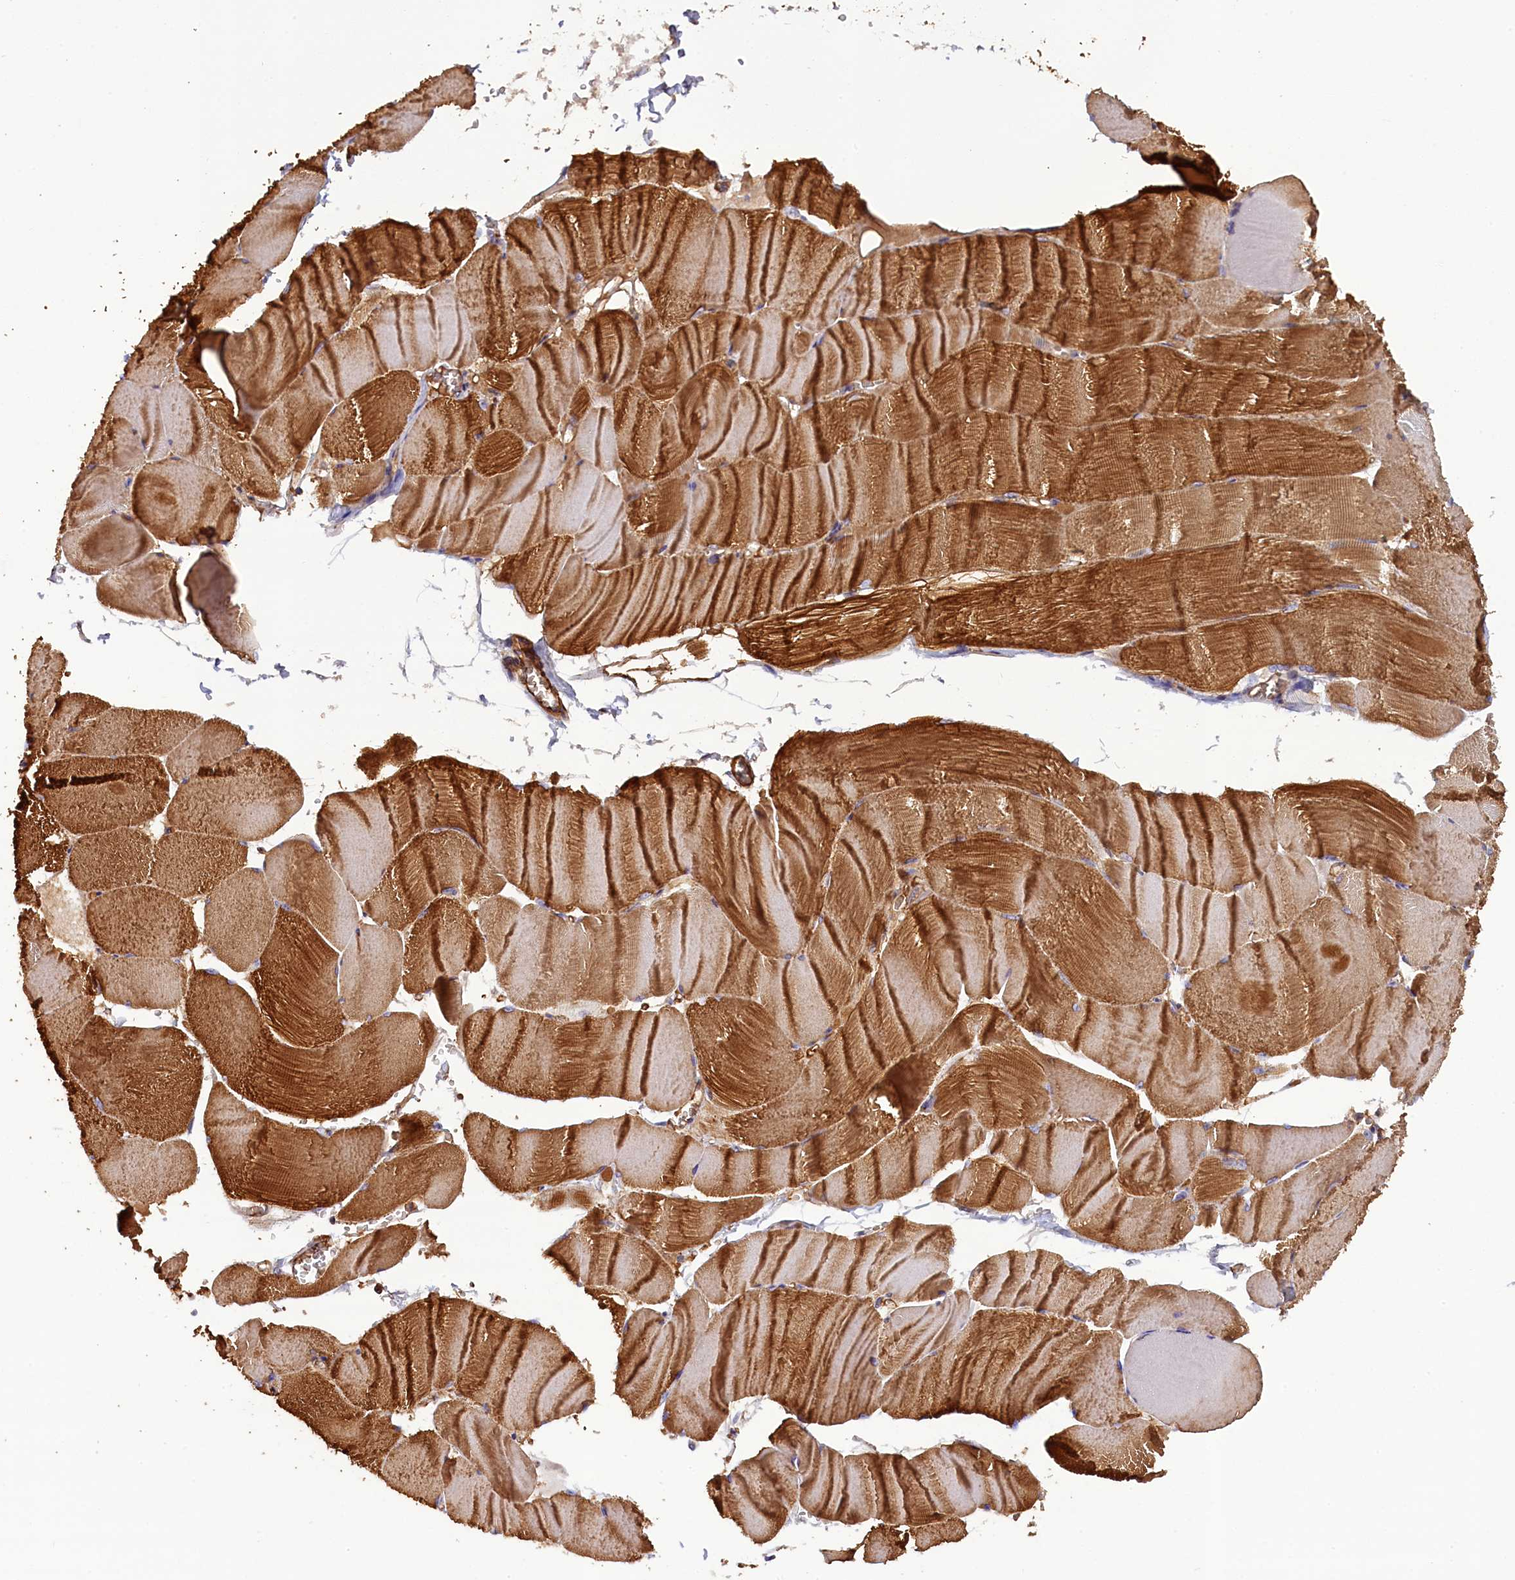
{"staining": {"intensity": "strong", "quantity": ">75%", "location": "cytoplasmic/membranous"}, "tissue": "skeletal muscle", "cell_type": "Myocytes", "image_type": "normal", "snomed": [{"axis": "morphology", "description": "Normal tissue, NOS"}, {"axis": "morphology", "description": "Basal cell carcinoma"}, {"axis": "topography", "description": "Skeletal muscle"}], "caption": "Immunohistochemical staining of benign skeletal muscle demonstrates strong cytoplasmic/membranous protein expression in approximately >75% of myocytes. The staining is performed using DAB brown chromogen to label protein expression. The nuclei are counter-stained blue using hematoxylin.", "gene": "FUZ", "patient": {"sex": "female", "age": 64}}